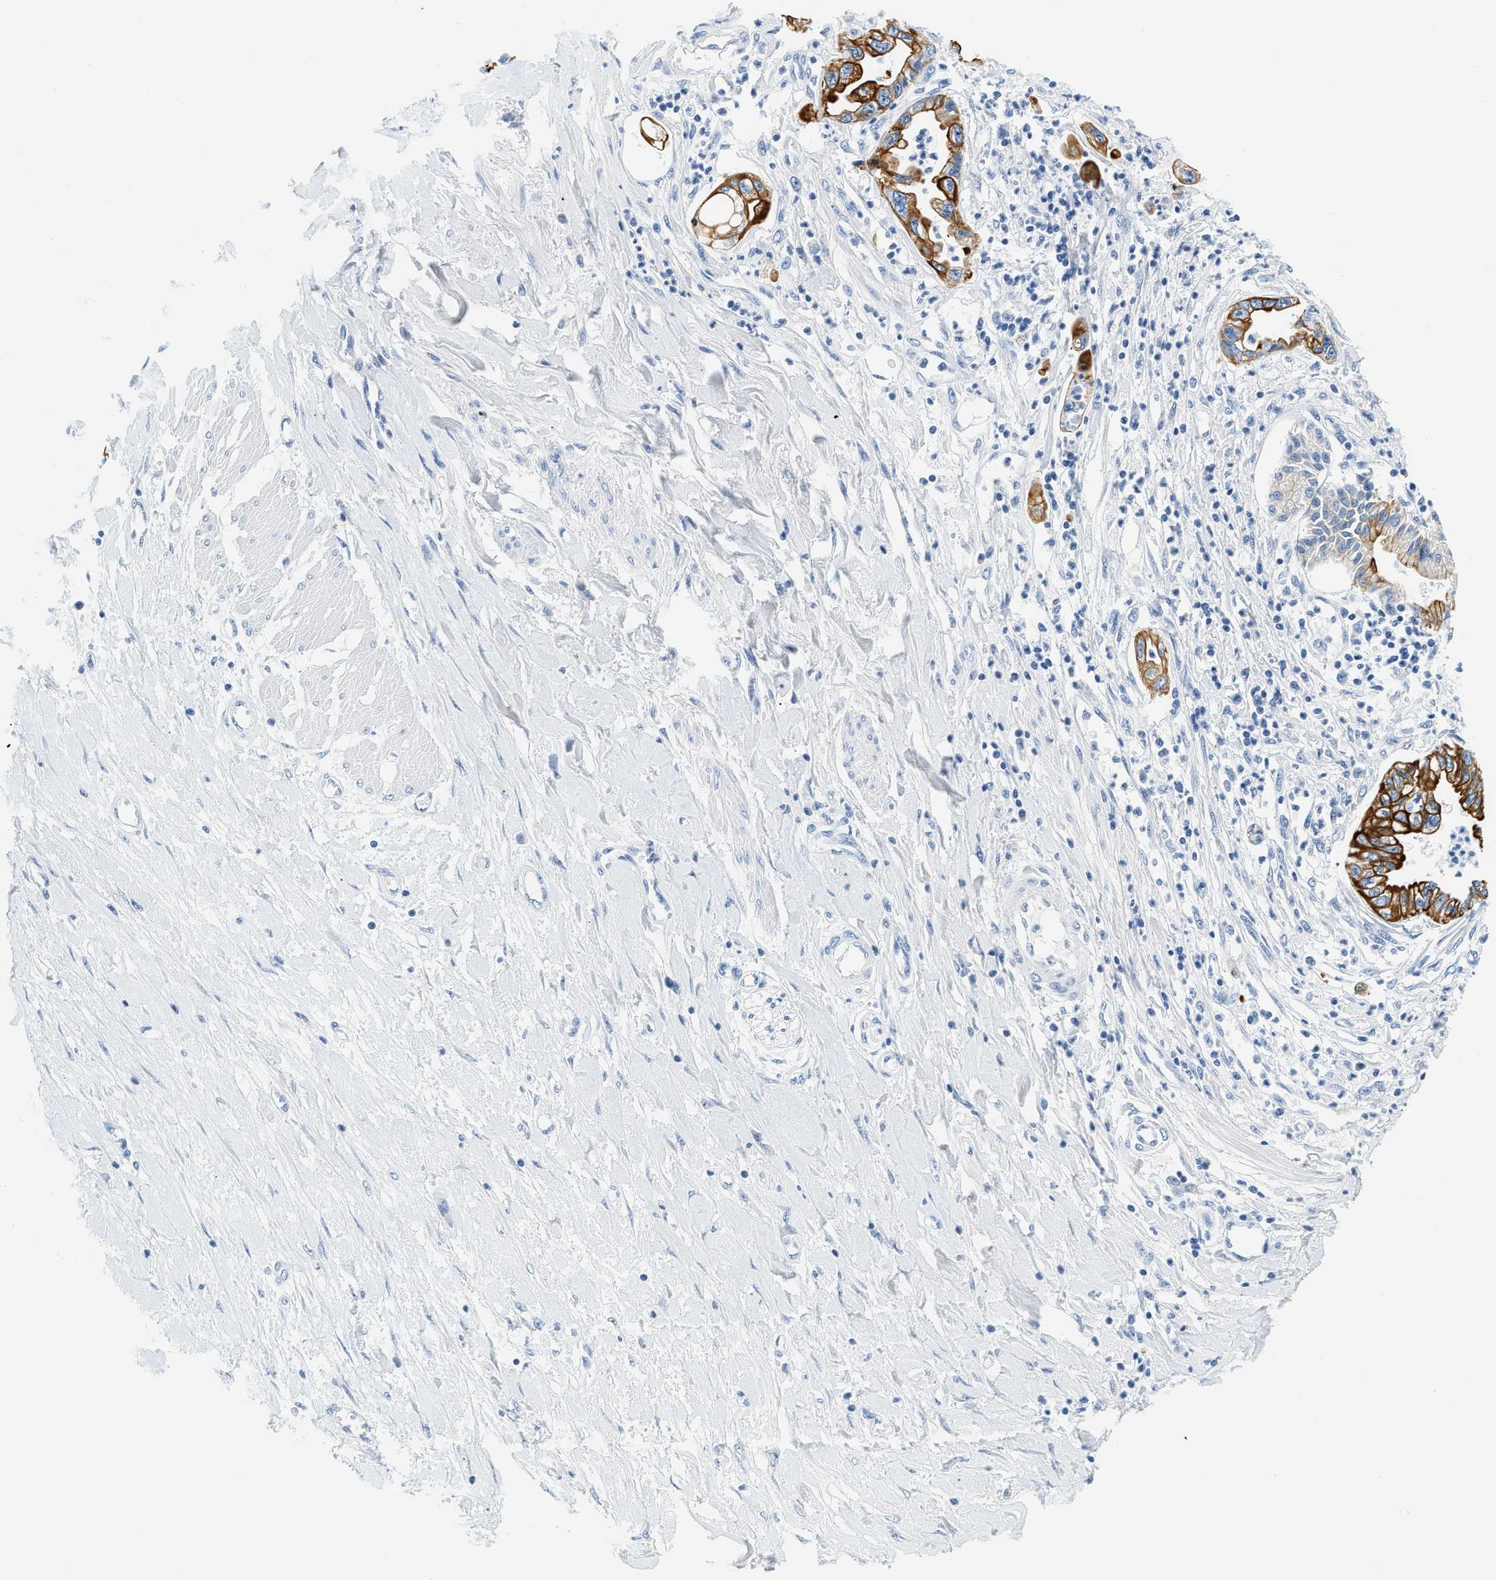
{"staining": {"intensity": "strong", "quantity": ">75%", "location": "cytoplasmic/membranous"}, "tissue": "pancreatic cancer", "cell_type": "Tumor cells", "image_type": "cancer", "snomed": [{"axis": "morphology", "description": "Adenocarcinoma, NOS"}, {"axis": "topography", "description": "Pancreas"}], "caption": "A brown stain shows strong cytoplasmic/membranous staining of a protein in human adenocarcinoma (pancreatic) tumor cells. Using DAB (3,3'-diaminobenzidine) (brown) and hematoxylin (blue) stains, captured at high magnification using brightfield microscopy.", "gene": "STXBP2", "patient": {"sex": "male", "age": 56}}